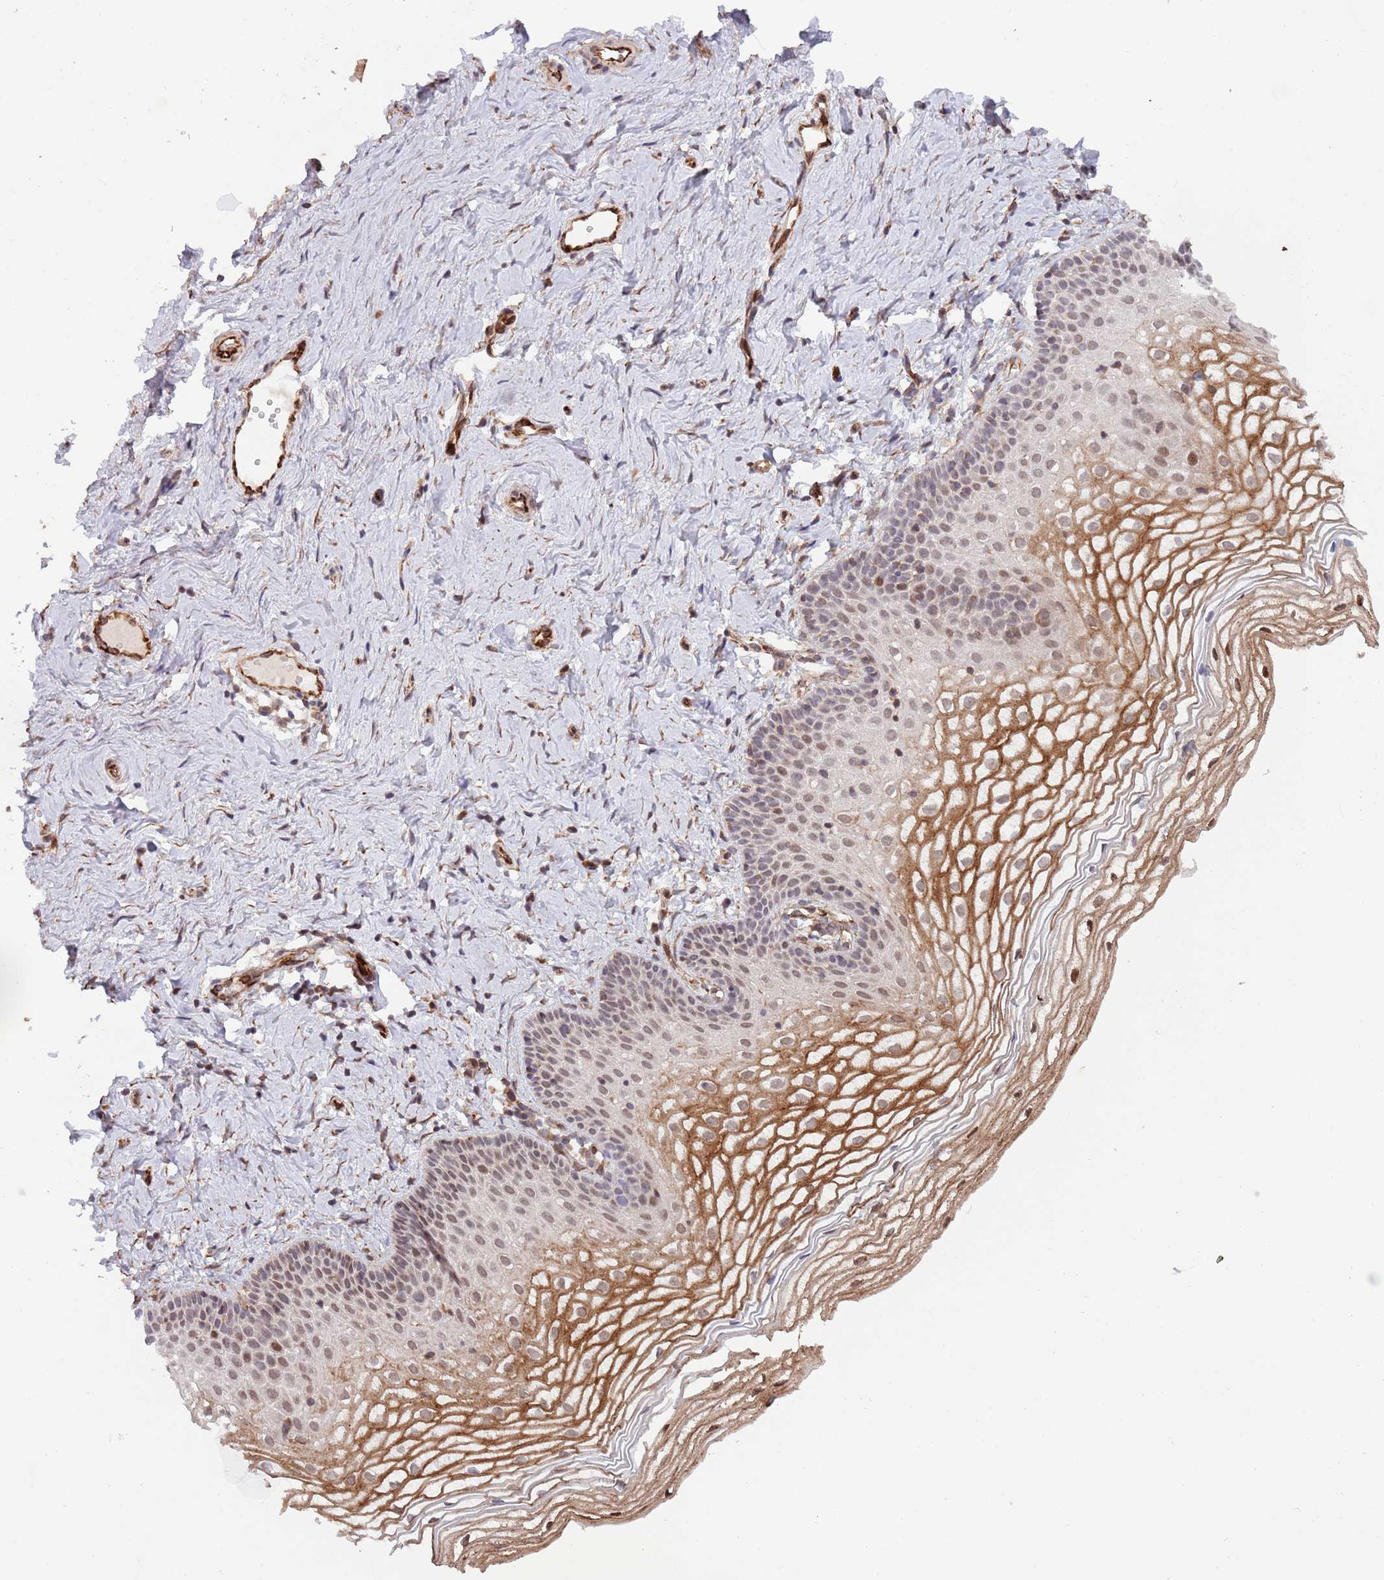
{"staining": {"intensity": "strong", "quantity": "25%-75%", "location": "cytoplasmic/membranous,nuclear"}, "tissue": "vagina", "cell_type": "Squamous epithelial cells", "image_type": "normal", "snomed": [{"axis": "morphology", "description": "Normal tissue, NOS"}, {"axis": "topography", "description": "Vagina"}], "caption": "Immunohistochemistry (IHC) histopathology image of unremarkable human vagina stained for a protein (brown), which shows high levels of strong cytoplasmic/membranous,nuclear staining in approximately 25%-75% of squamous epithelial cells.", "gene": "CHD9", "patient": {"sex": "female", "age": 56}}